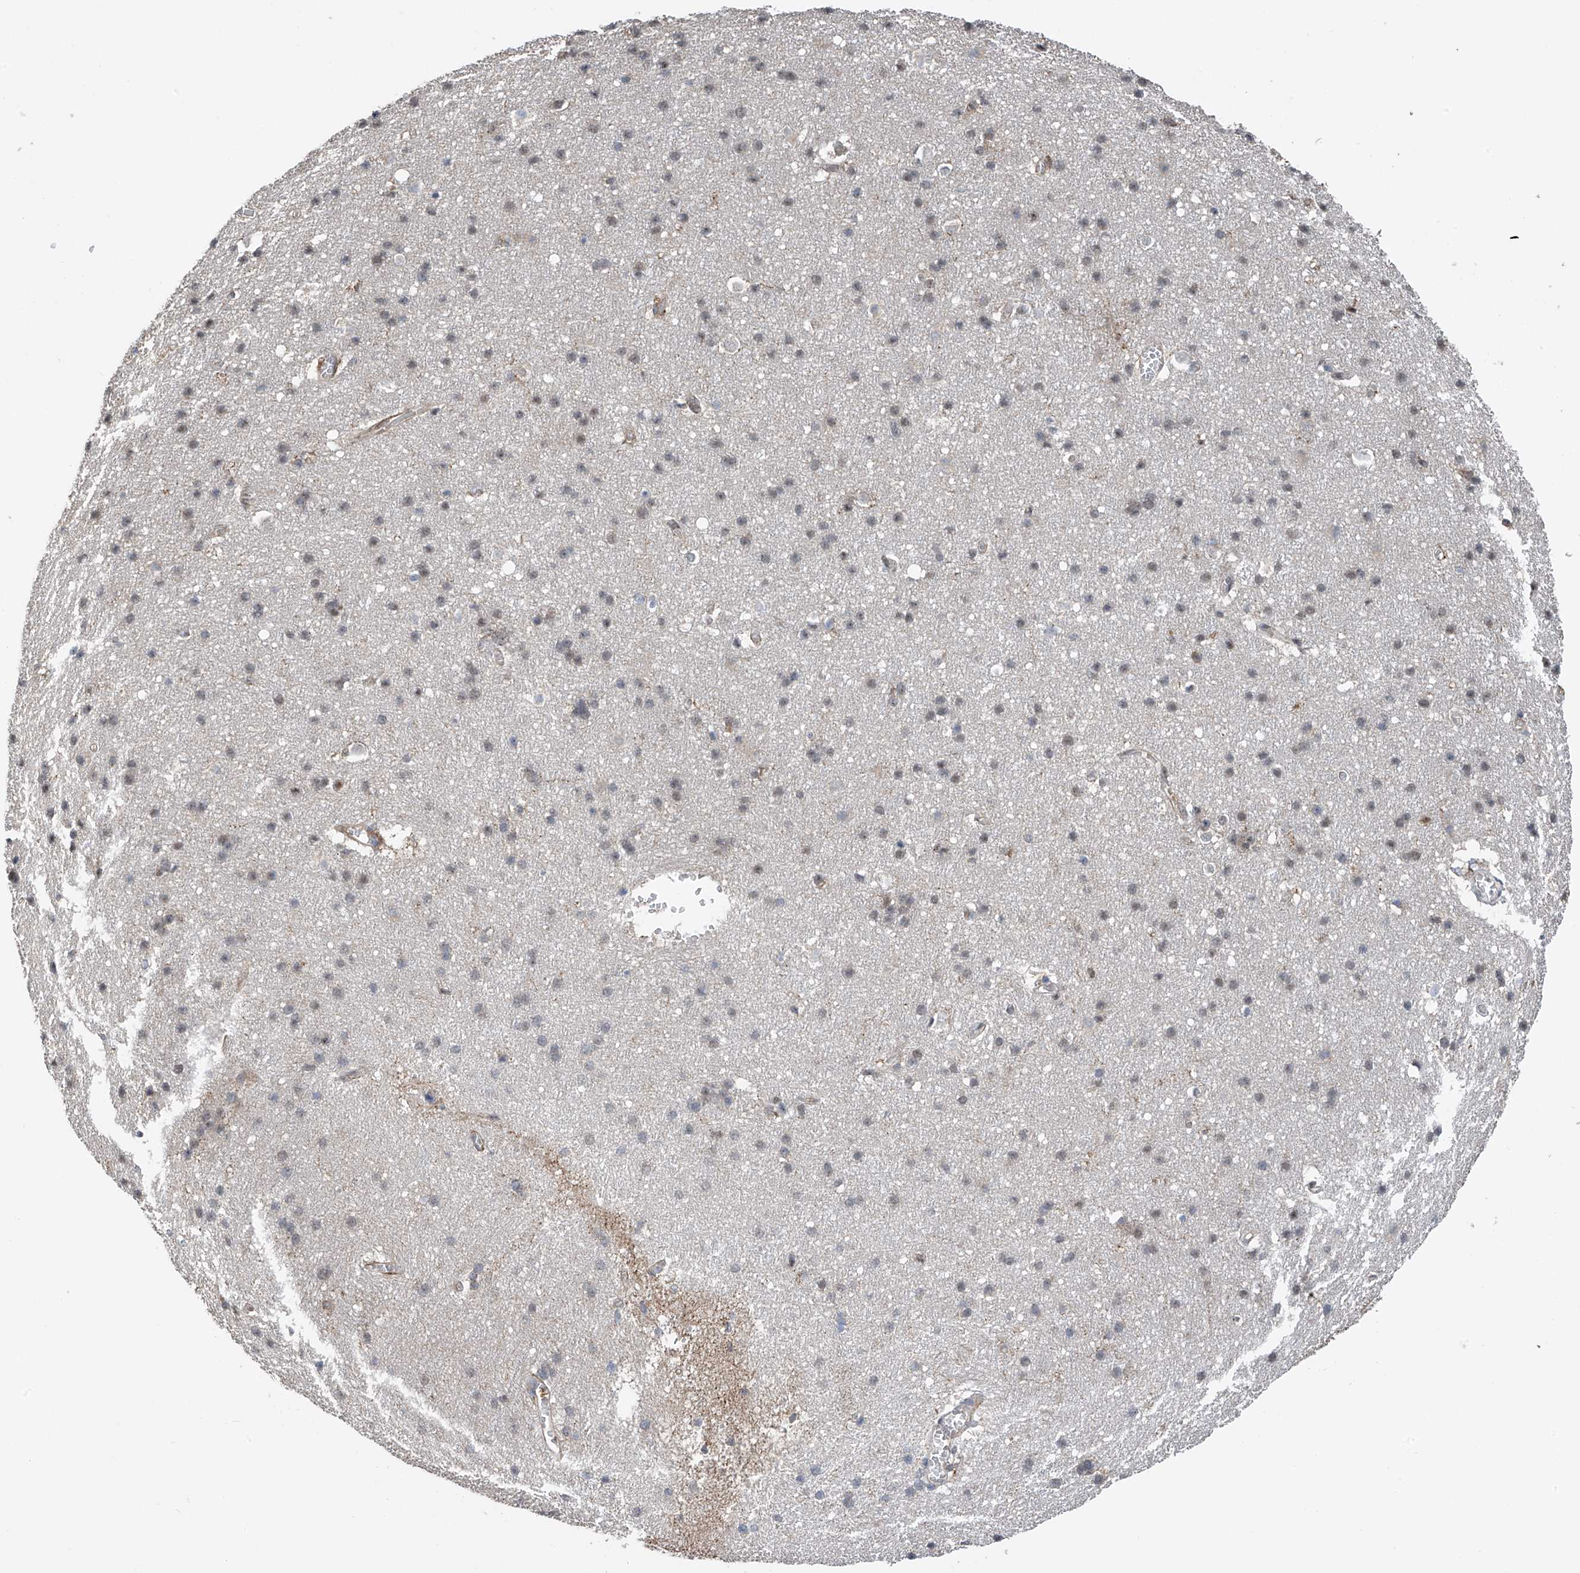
{"staining": {"intensity": "moderate", "quantity": "<25%", "location": "cytoplasmic/membranous"}, "tissue": "cerebral cortex", "cell_type": "Endothelial cells", "image_type": "normal", "snomed": [{"axis": "morphology", "description": "Normal tissue, NOS"}, {"axis": "topography", "description": "Cerebral cortex"}], "caption": "Protein staining exhibits moderate cytoplasmic/membranous positivity in about <25% of endothelial cells in benign cerebral cortex.", "gene": "CHPF", "patient": {"sex": "male", "age": 54}}